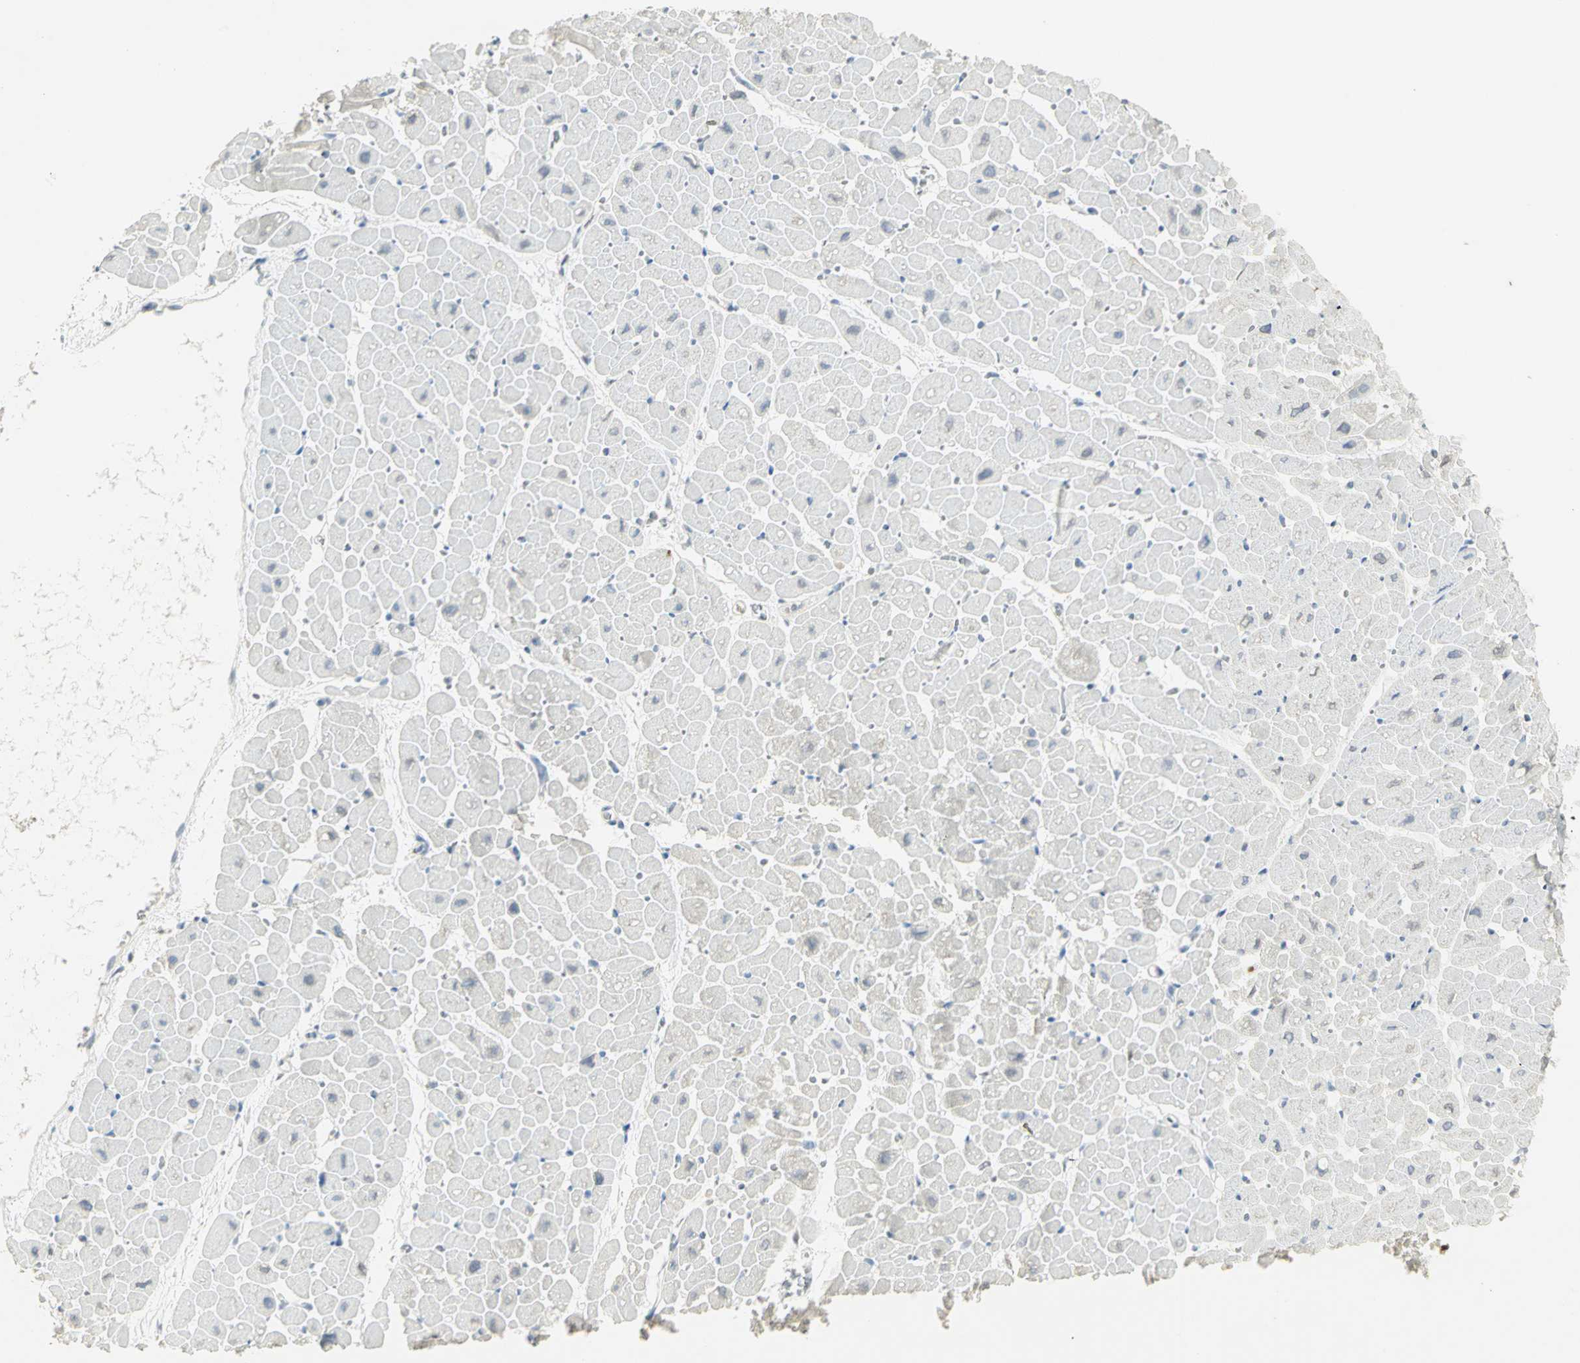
{"staining": {"intensity": "negative", "quantity": "none", "location": "none"}, "tissue": "heart muscle", "cell_type": "Cardiomyocytes", "image_type": "normal", "snomed": [{"axis": "morphology", "description": "Normal tissue, NOS"}, {"axis": "topography", "description": "Heart"}], "caption": "This is an immunohistochemistry (IHC) histopathology image of normal human heart muscle. There is no staining in cardiomyocytes.", "gene": "BCL6", "patient": {"sex": "male", "age": 45}}